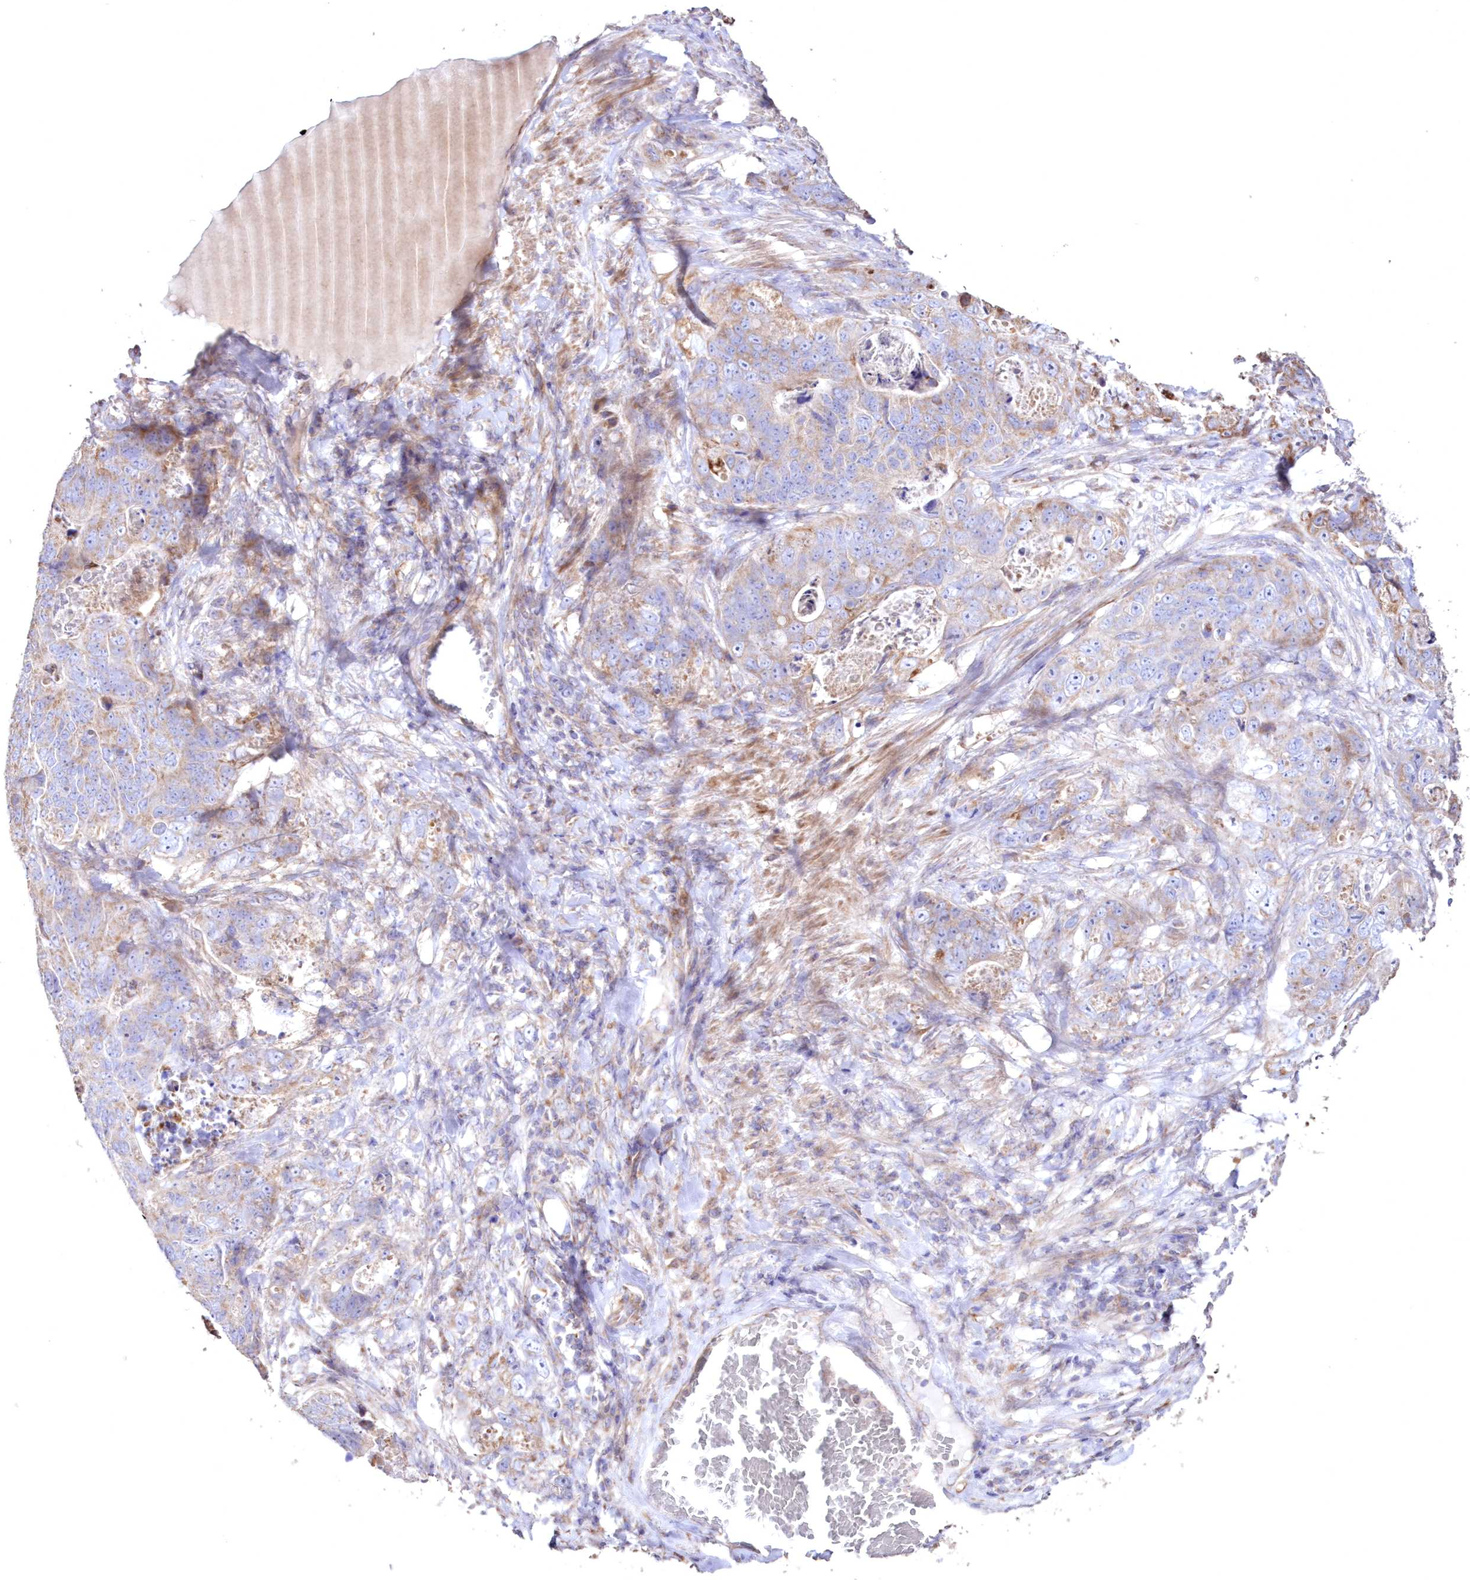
{"staining": {"intensity": "moderate", "quantity": "25%-75%", "location": "cytoplasmic/membranous"}, "tissue": "stomach cancer", "cell_type": "Tumor cells", "image_type": "cancer", "snomed": [{"axis": "morphology", "description": "Normal tissue, NOS"}, {"axis": "morphology", "description": "Adenocarcinoma, NOS"}, {"axis": "topography", "description": "Stomach"}], "caption": "Protein expression analysis of adenocarcinoma (stomach) reveals moderate cytoplasmic/membranous positivity in about 25%-75% of tumor cells.", "gene": "HADHB", "patient": {"sex": "female", "age": 89}}